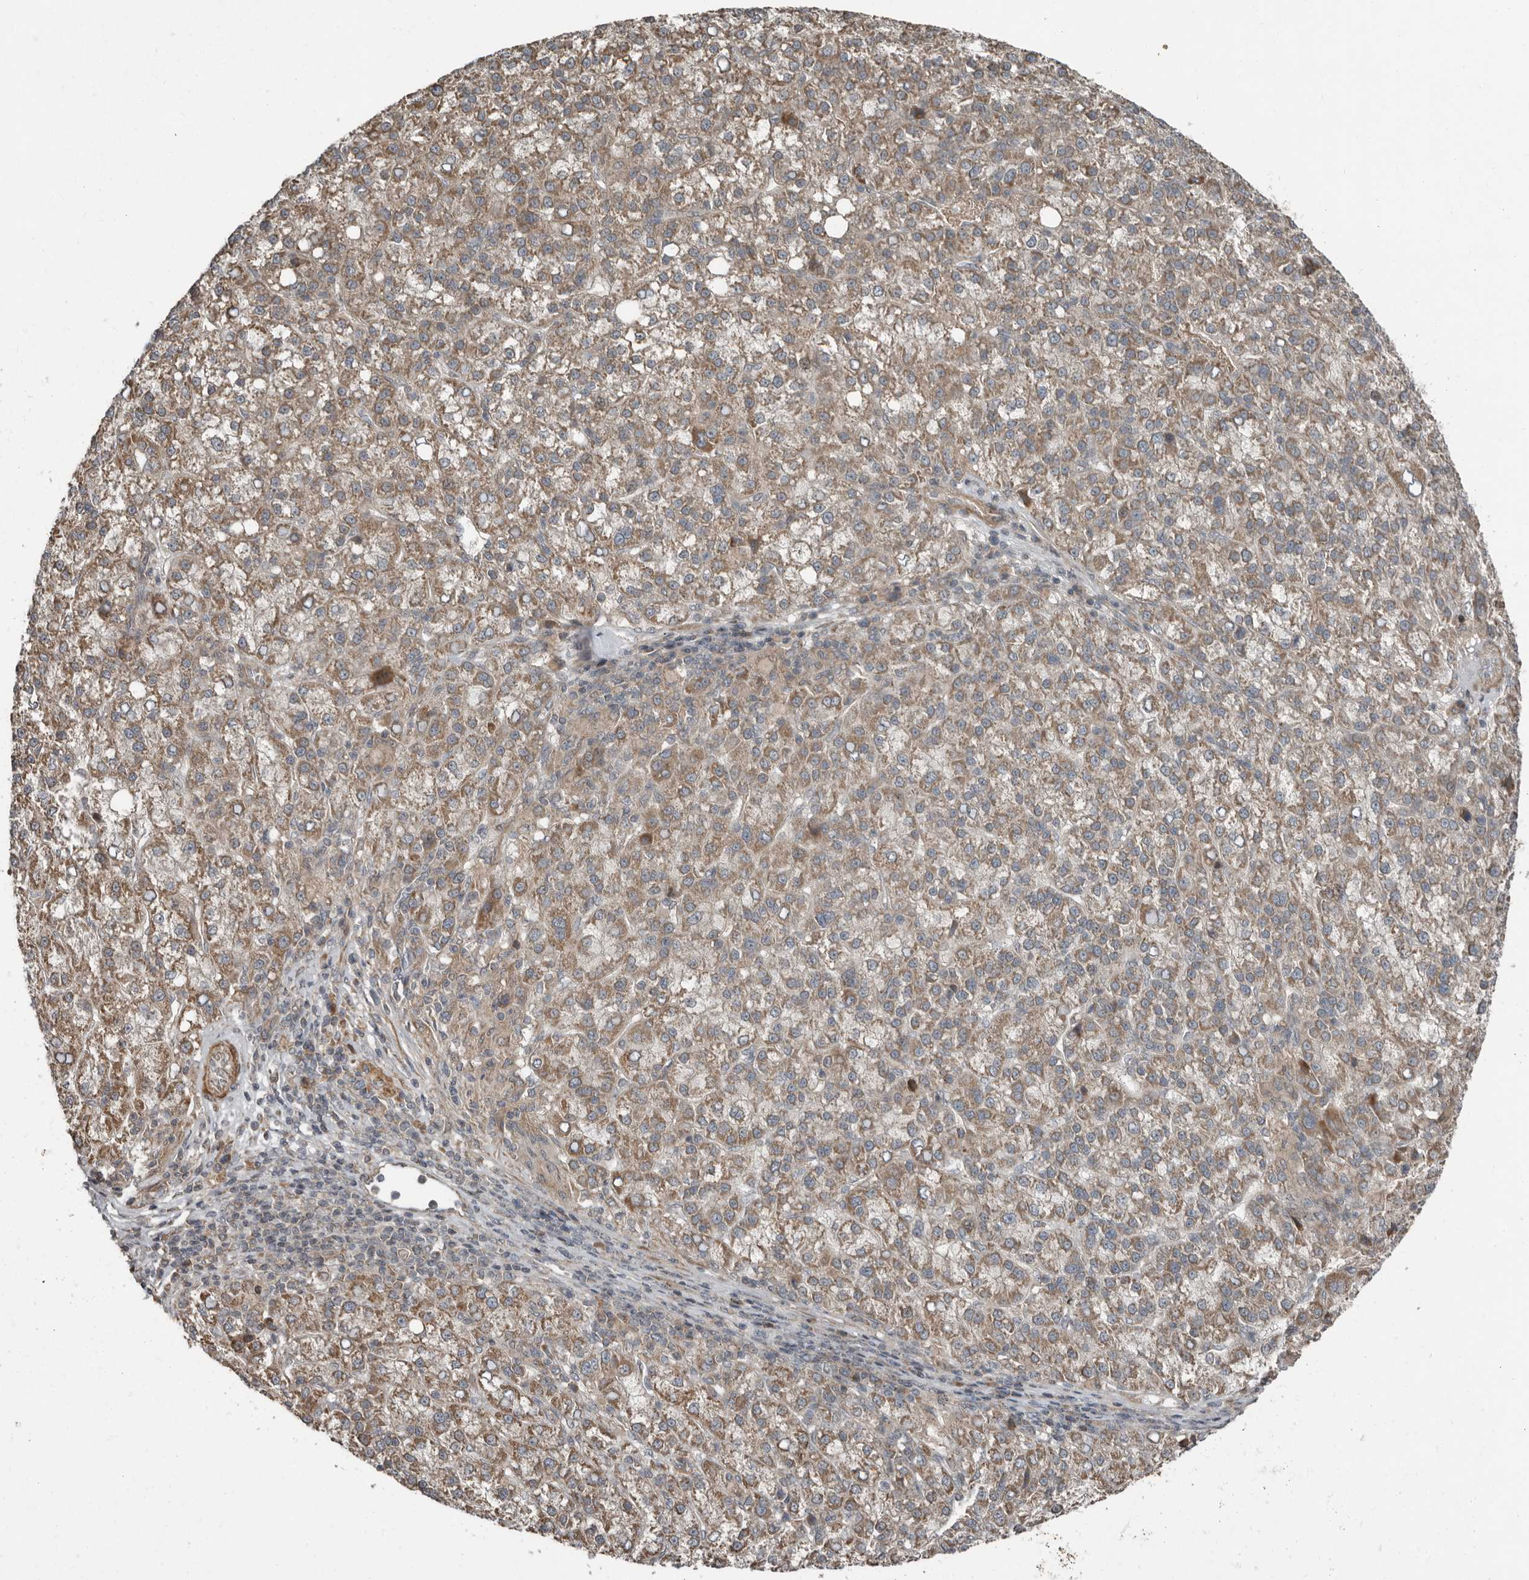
{"staining": {"intensity": "moderate", "quantity": ">75%", "location": "cytoplasmic/membranous"}, "tissue": "liver cancer", "cell_type": "Tumor cells", "image_type": "cancer", "snomed": [{"axis": "morphology", "description": "Carcinoma, Hepatocellular, NOS"}, {"axis": "topography", "description": "Liver"}], "caption": "Hepatocellular carcinoma (liver) stained with a protein marker displays moderate staining in tumor cells.", "gene": "SLC6A7", "patient": {"sex": "female", "age": 58}}